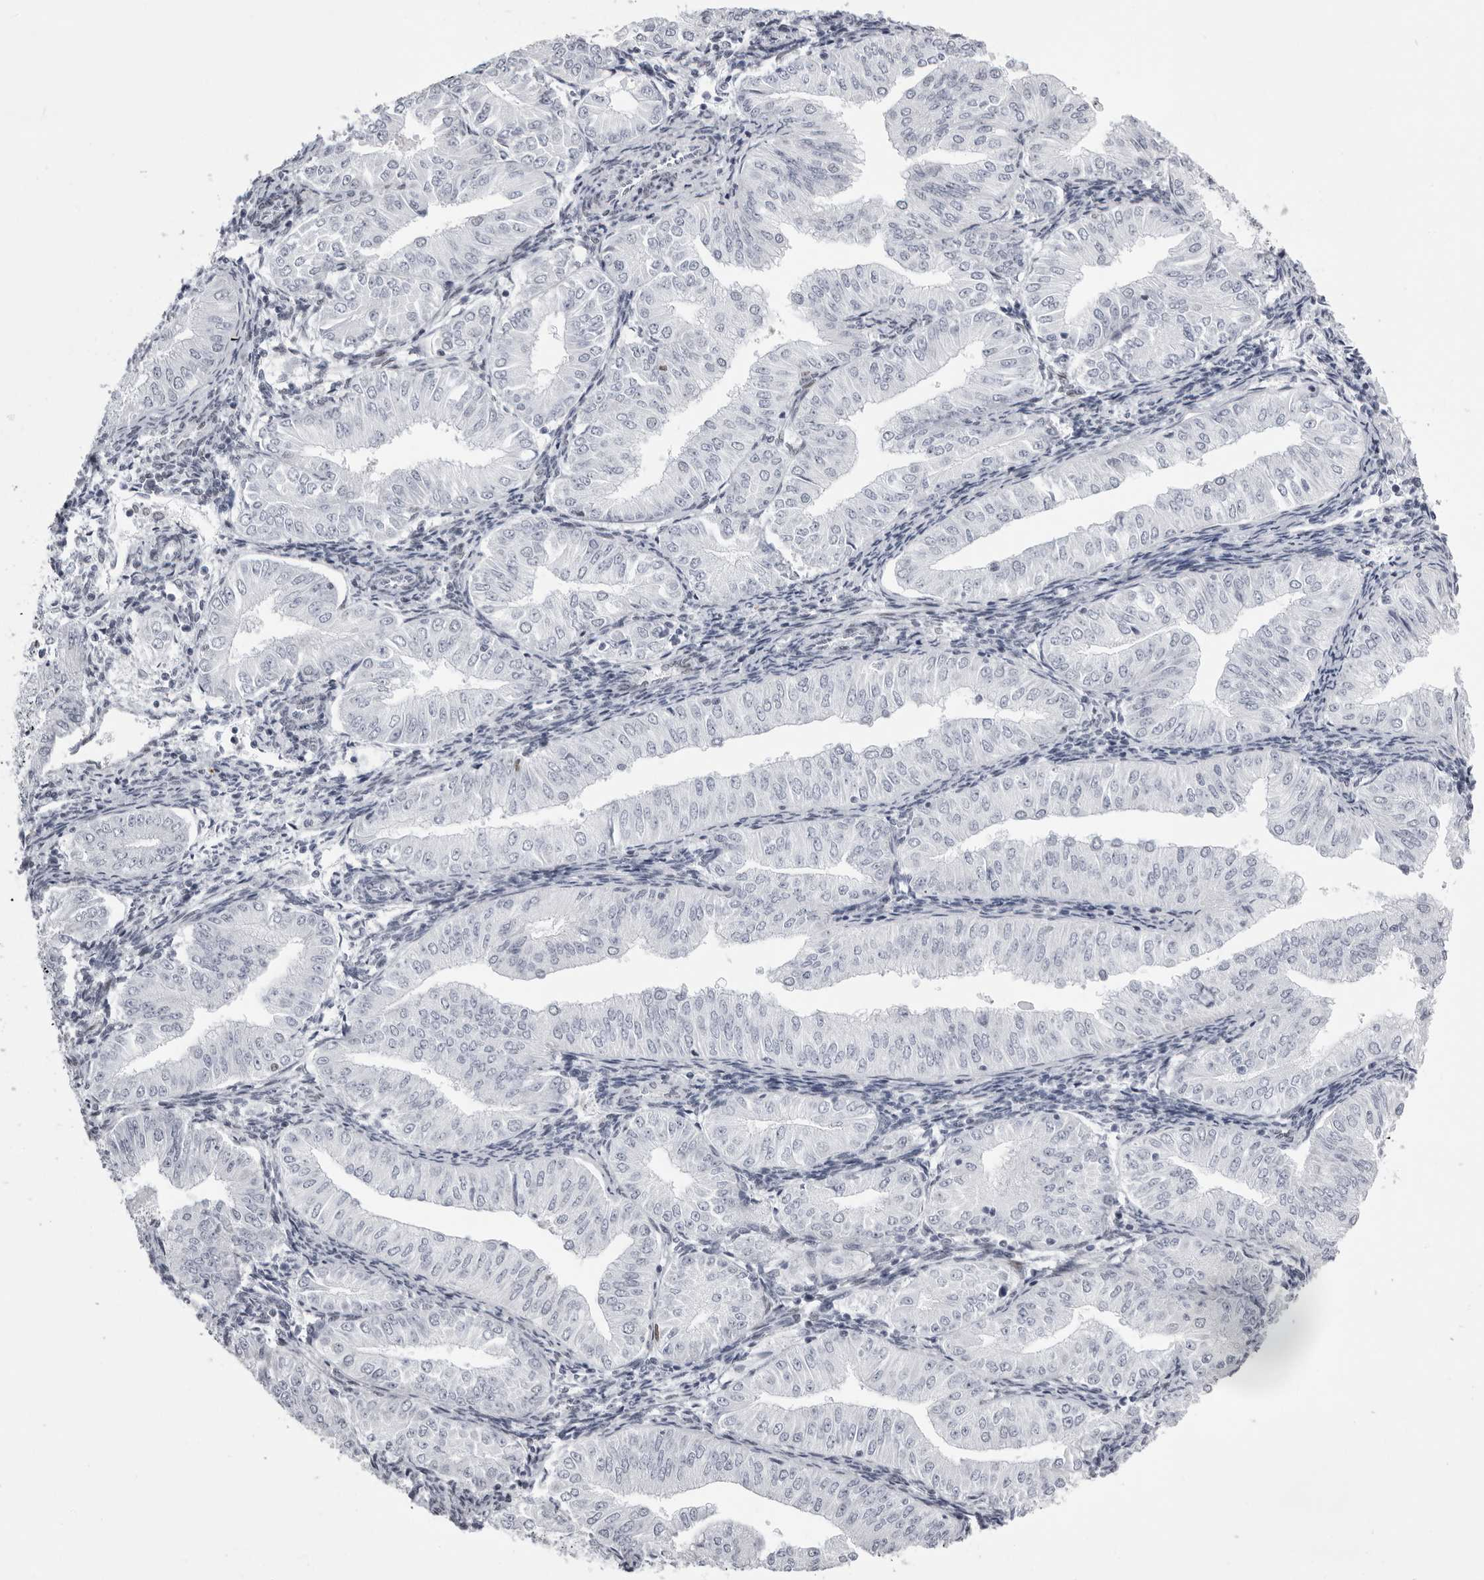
{"staining": {"intensity": "negative", "quantity": "none", "location": "none"}, "tissue": "endometrial cancer", "cell_type": "Tumor cells", "image_type": "cancer", "snomed": [{"axis": "morphology", "description": "Normal tissue, NOS"}, {"axis": "morphology", "description": "Adenocarcinoma, NOS"}, {"axis": "topography", "description": "Endometrium"}], "caption": "Immunohistochemistry (IHC) photomicrograph of human endometrial adenocarcinoma stained for a protein (brown), which reveals no staining in tumor cells.", "gene": "IRF2BP2", "patient": {"sex": "female", "age": 53}}